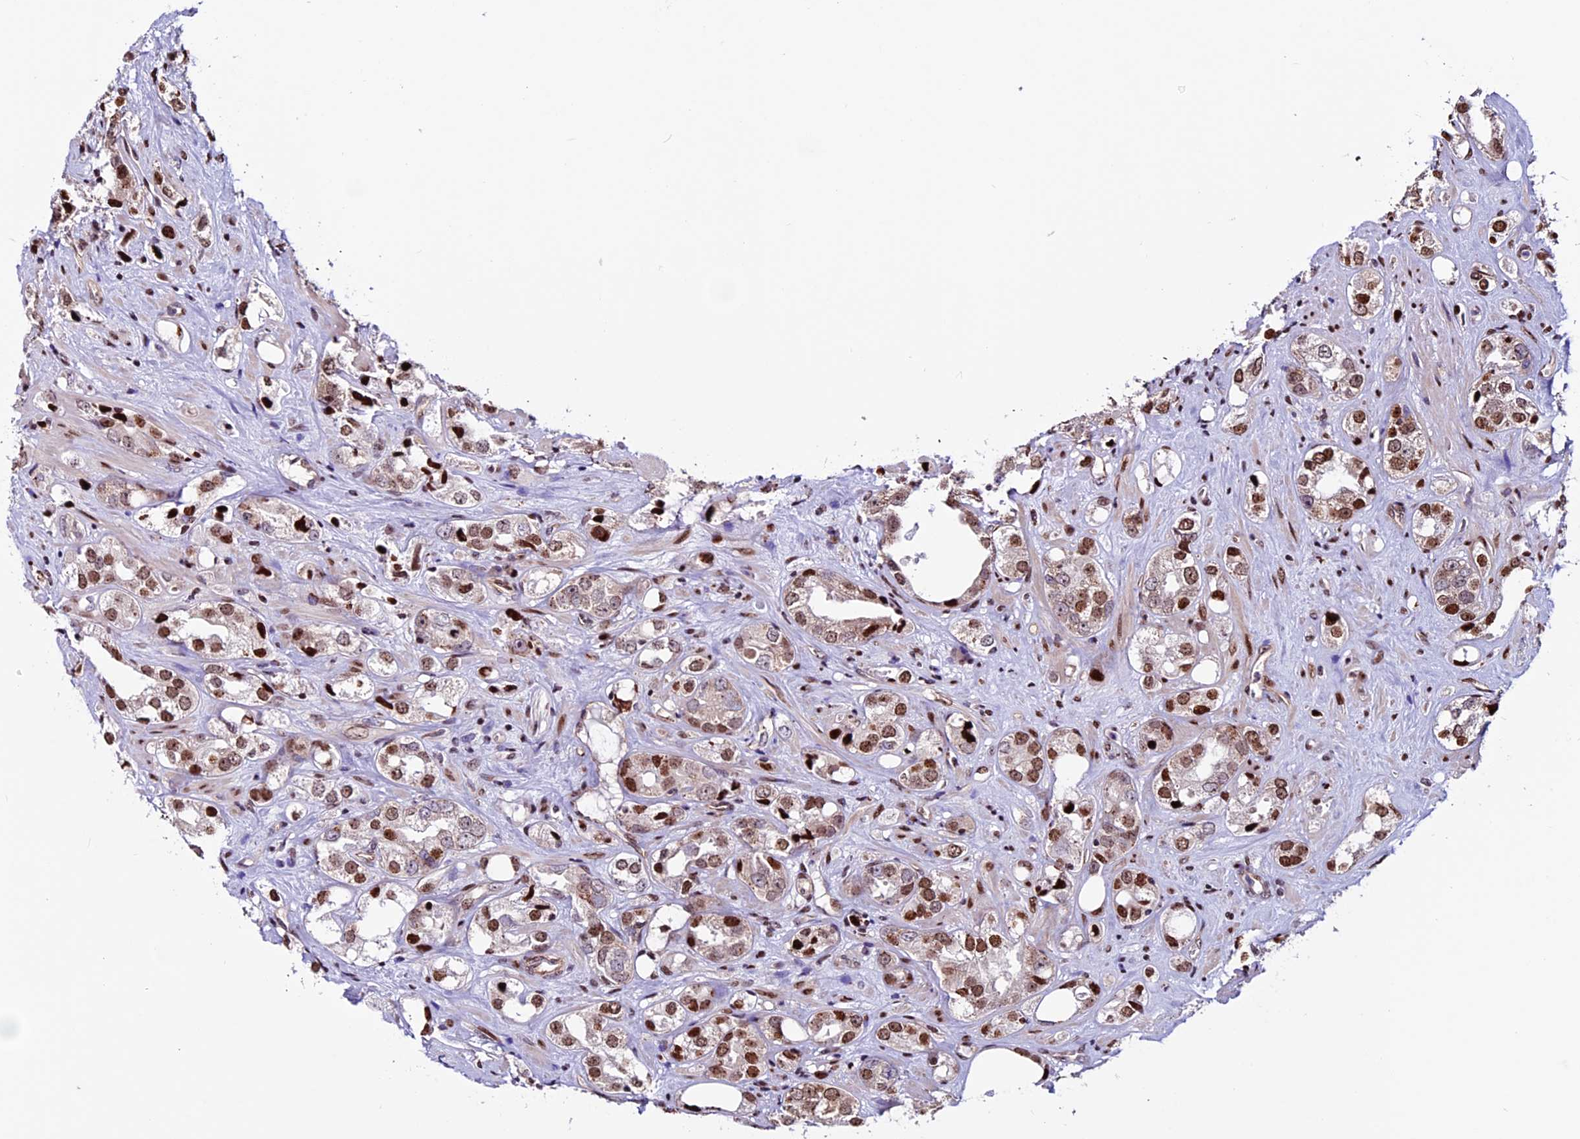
{"staining": {"intensity": "moderate", "quantity": ">75%", "location": "nuclear"}, "tissue": "prostate cancer", "cell_type": "Tumor cells", "image_type": "cancer", "snomed": [{"axis": "morphology", "description": "Adenocarcinoma, NOS"}, {"axis": "topography", "description": "Prostate"}], "caption": "IHC of adenocarcinoma (prostate) demonstrates medium levels of moderate nuclear positivity in approximately >75% of tumor cells. (DAB (3,3'-diaminobenzidine) = brown stain, brightfield microscopy at high magnification).", "gene": "RINL", "patient": {"sex": "male", "age": 79}}